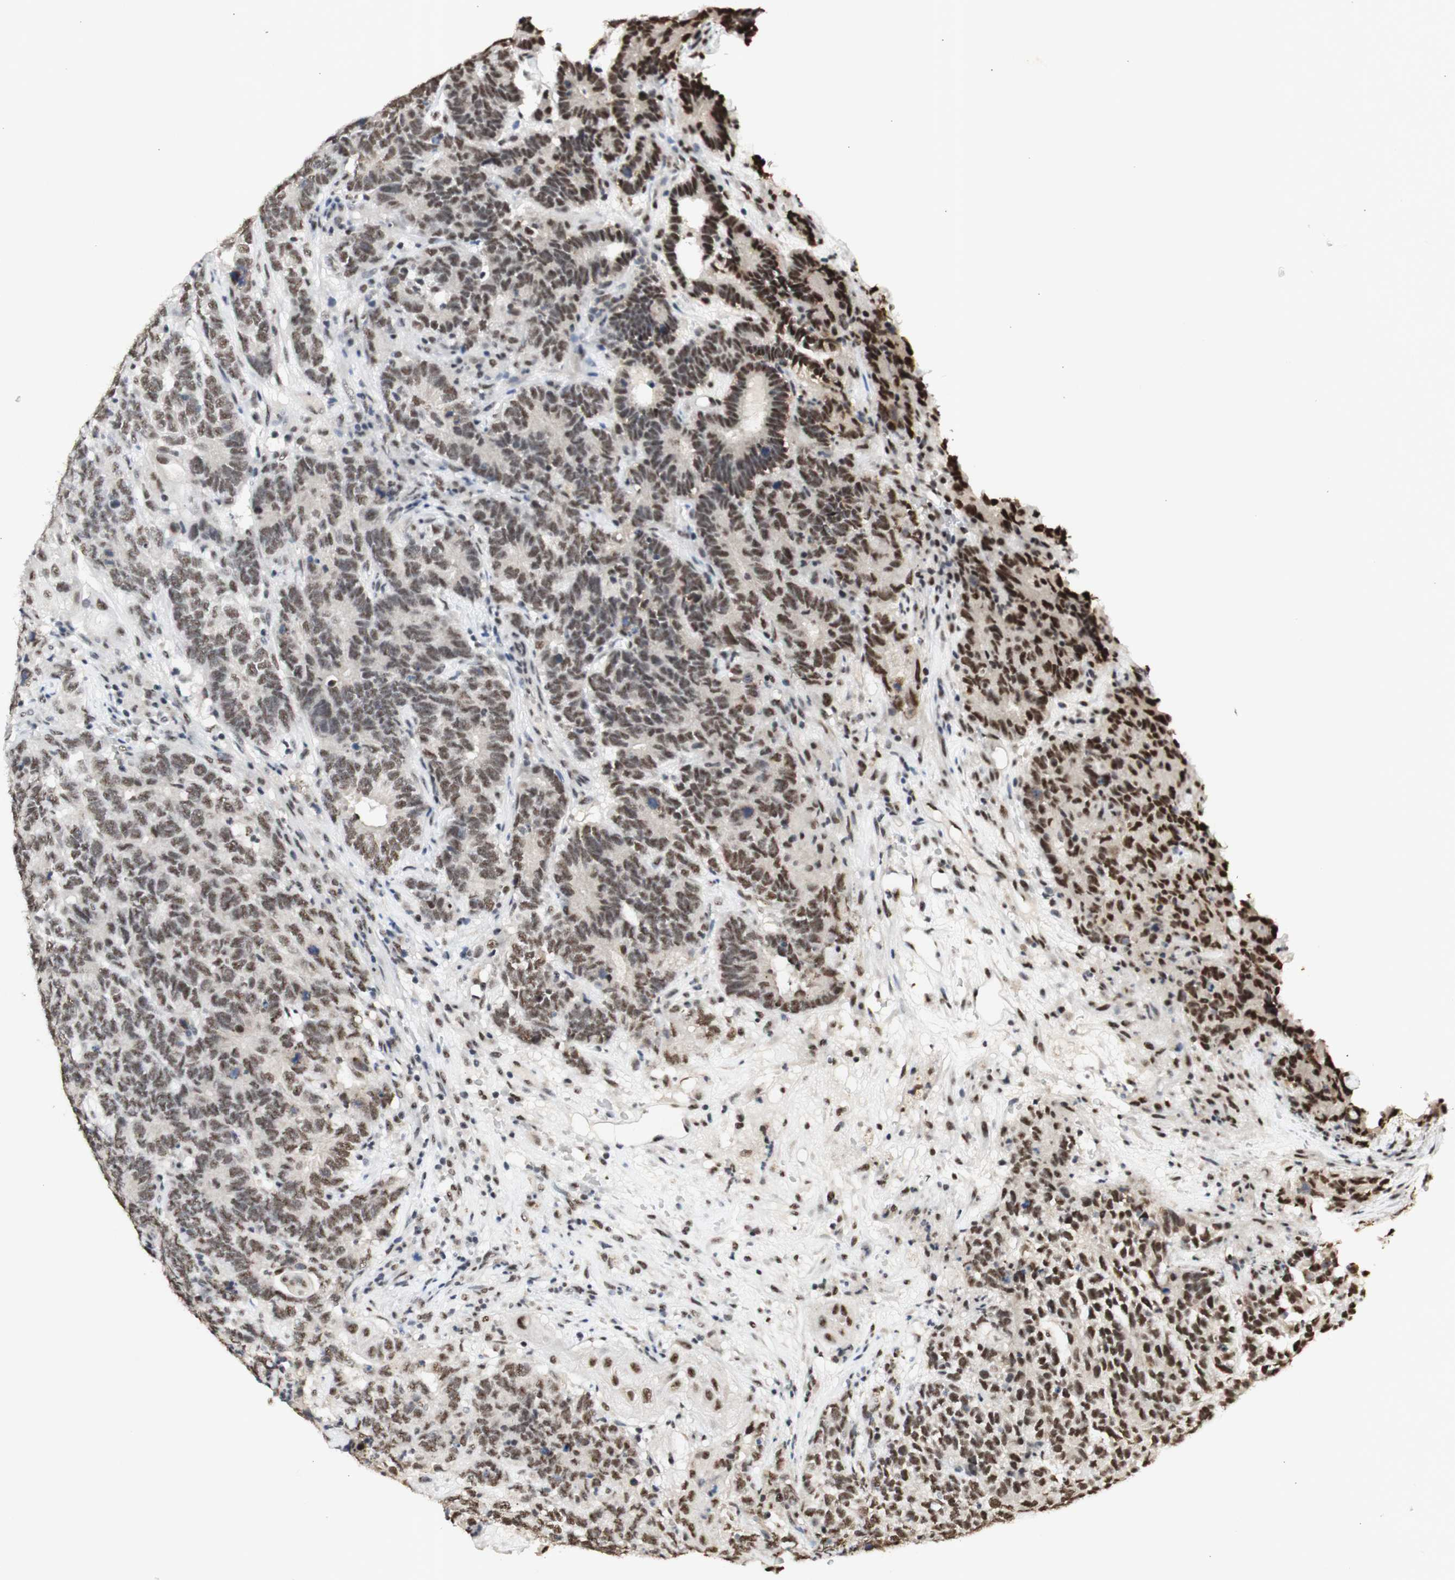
{"staining": {"intensity": "moderate", "quantity": ">75%", "location": "nuclear"}, "tissue": "testis cancer", "cell_type": "Tumor cells", "image_type": "cancer", "snomed": [{"axis": "morphology", "description": "Carcinoma, Embryonal, NOS"}, {"axis": "topography", "description": "Testis"}], "caption": "The histopathology image exhibits a brown stain indicating the presence of a protein in the nuclear of tumor cells in embryonal carcinoma (testis).", "gene": "SNRPB", "patient": {"sex": "male", "age": 26}}